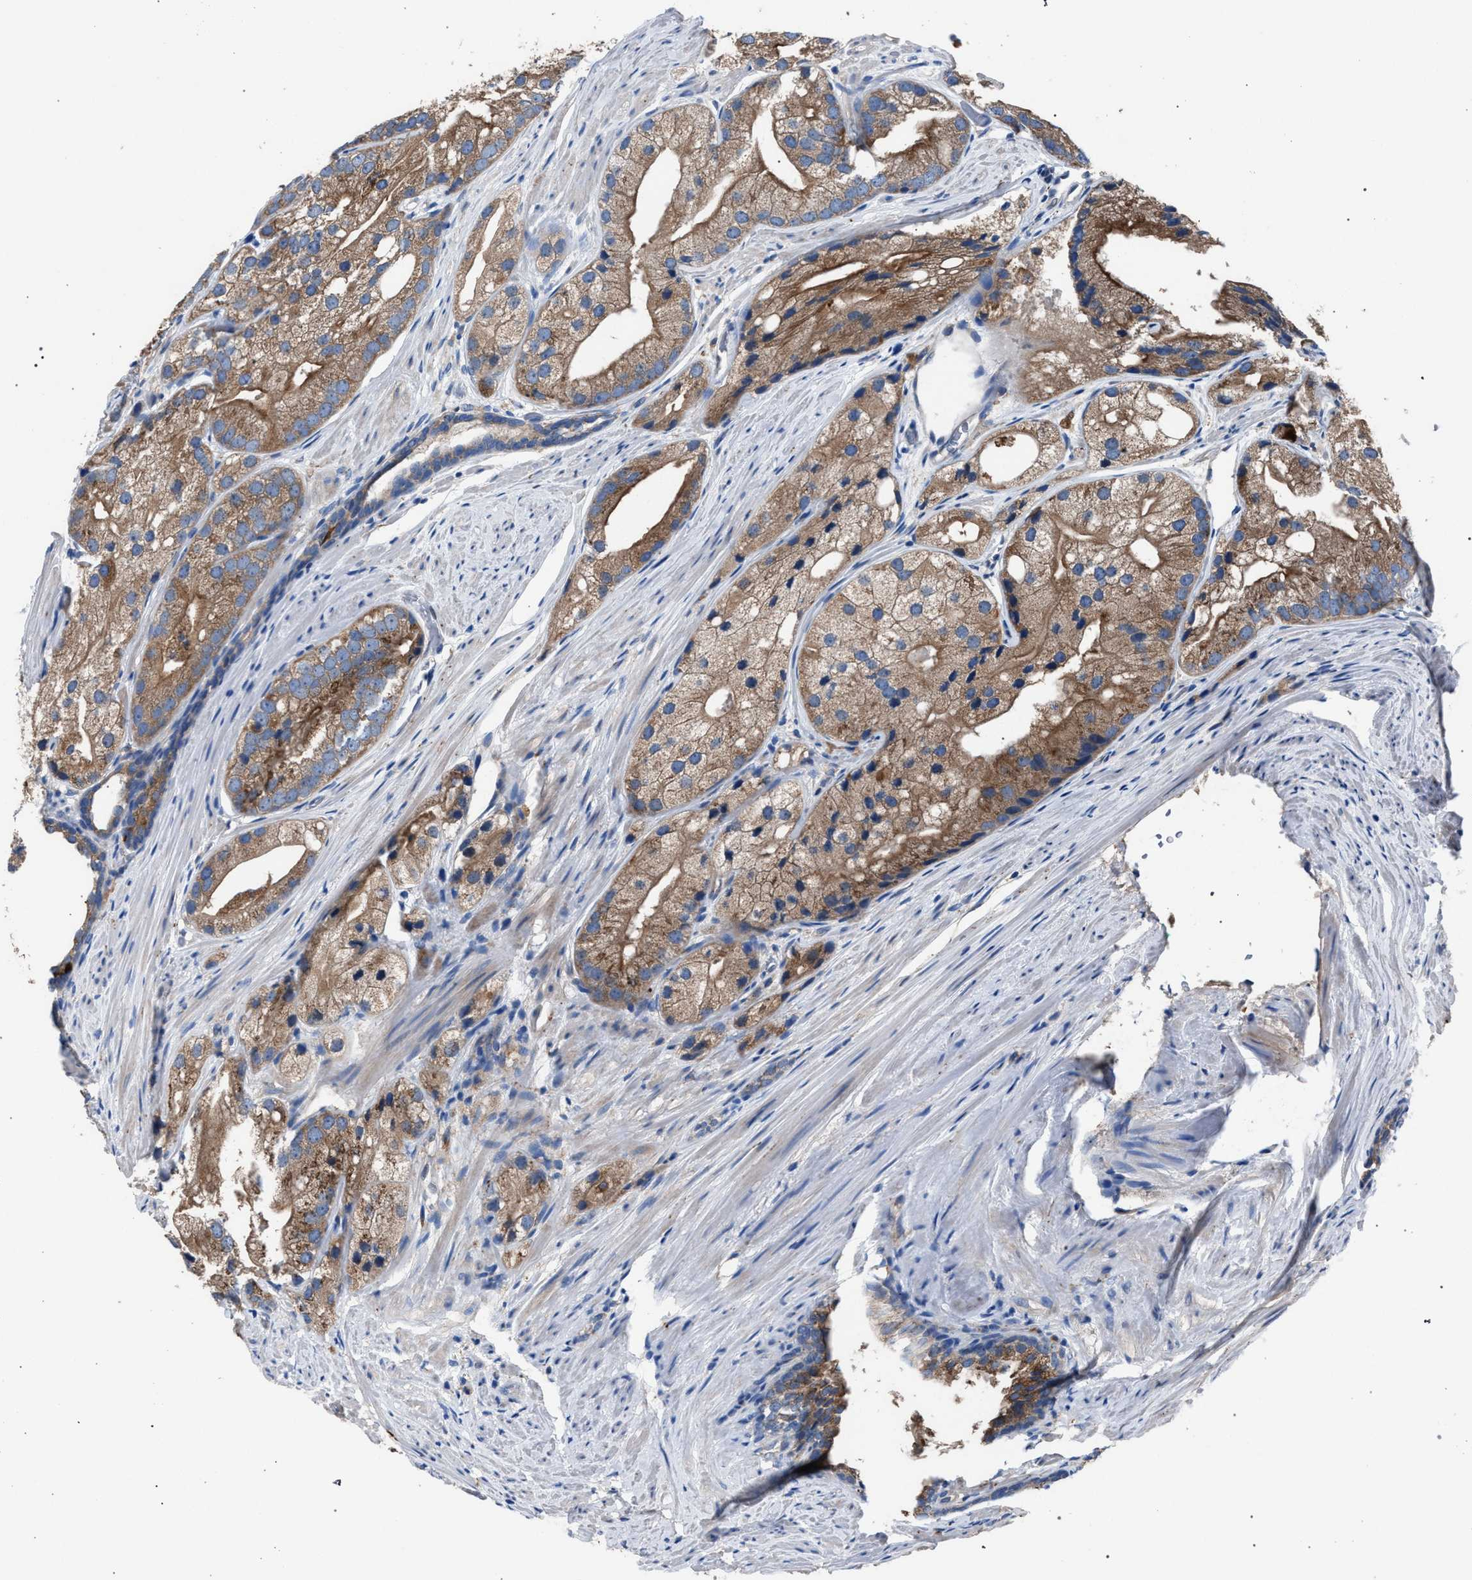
{"staining": {"intensity": "moderate", "quantity": ">75%", "location": "cytoplasmic/membranous"}, "tissue": "prostate cancer", "cell_type": "Tumor cells", "image_type": "cancer", "snomed": [{"axis": "morphology", "description": "Adenocarcinoma, Low grade"}, {"axis": "topography", "description": "Prostate"}], "caption": "Adenocarcinoma (low-grade) (prostate) stained with a brown dye reveals moderate cytoplasmic/membranous positive staining in approximately >75% of tumor cells.", "gene": "ATP6V0A1", "patient": {"sex": "male", "age": 69}}